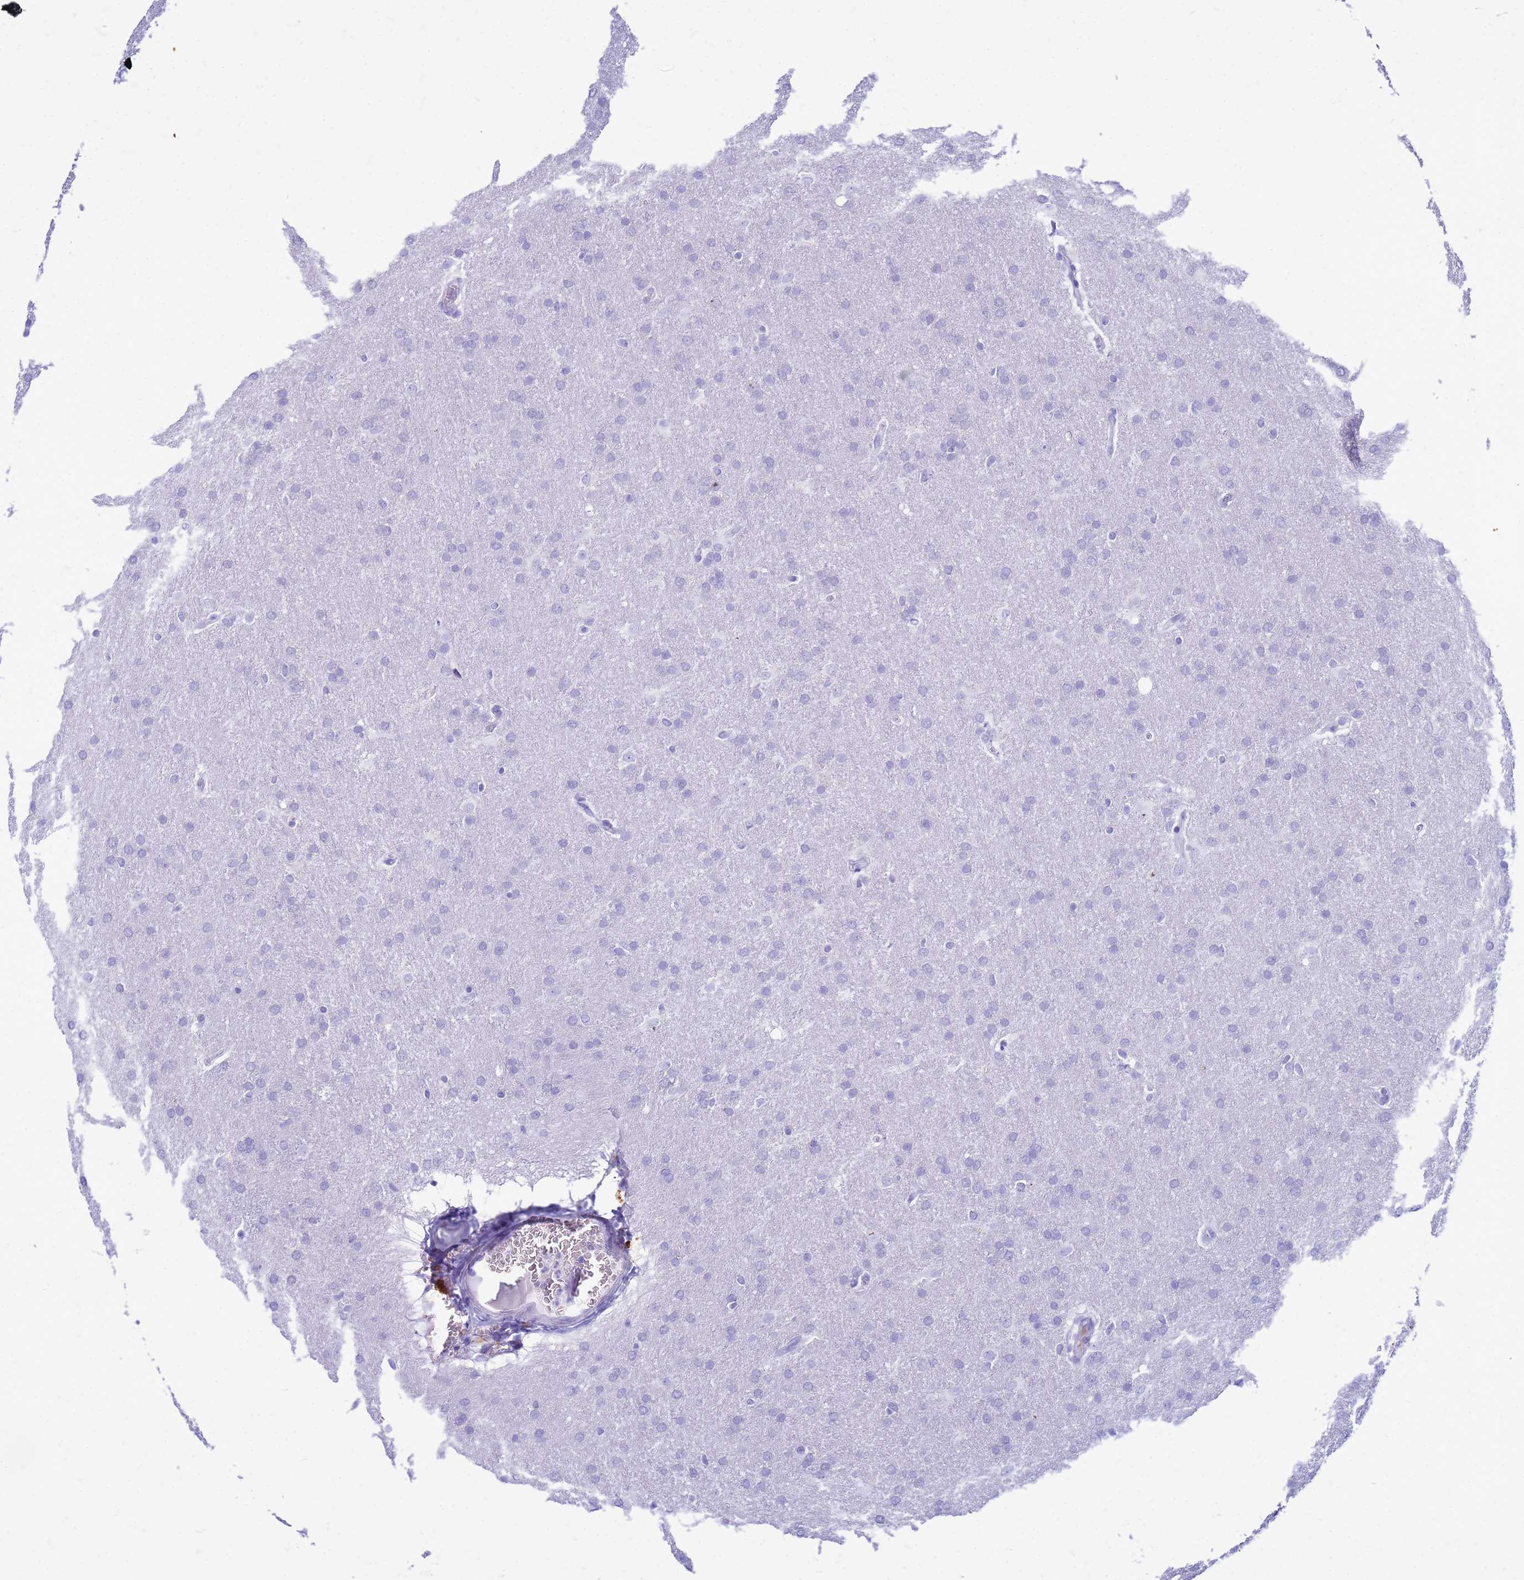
{"staining": {"intensity": "negative", "quantity": "none", "location": "none"}, "tissue": "glioma", "cell_type": "Tumor cells", "image_type": "cancer", "snomed": [{"axis": "morphology", "description": "Glioma, malignant, Low grade"}, {"axis": "topography", "description": "Brain"}], "caption": "The image exhibits no significant staining in tumor cells of malignant glioma (low-grade). The staining is performed using DAB brown chromogen with nuclei counter-stained in using hematoxylin.", "gene": "CFAP100", "patient": {"sex": "female", "age": 32}}